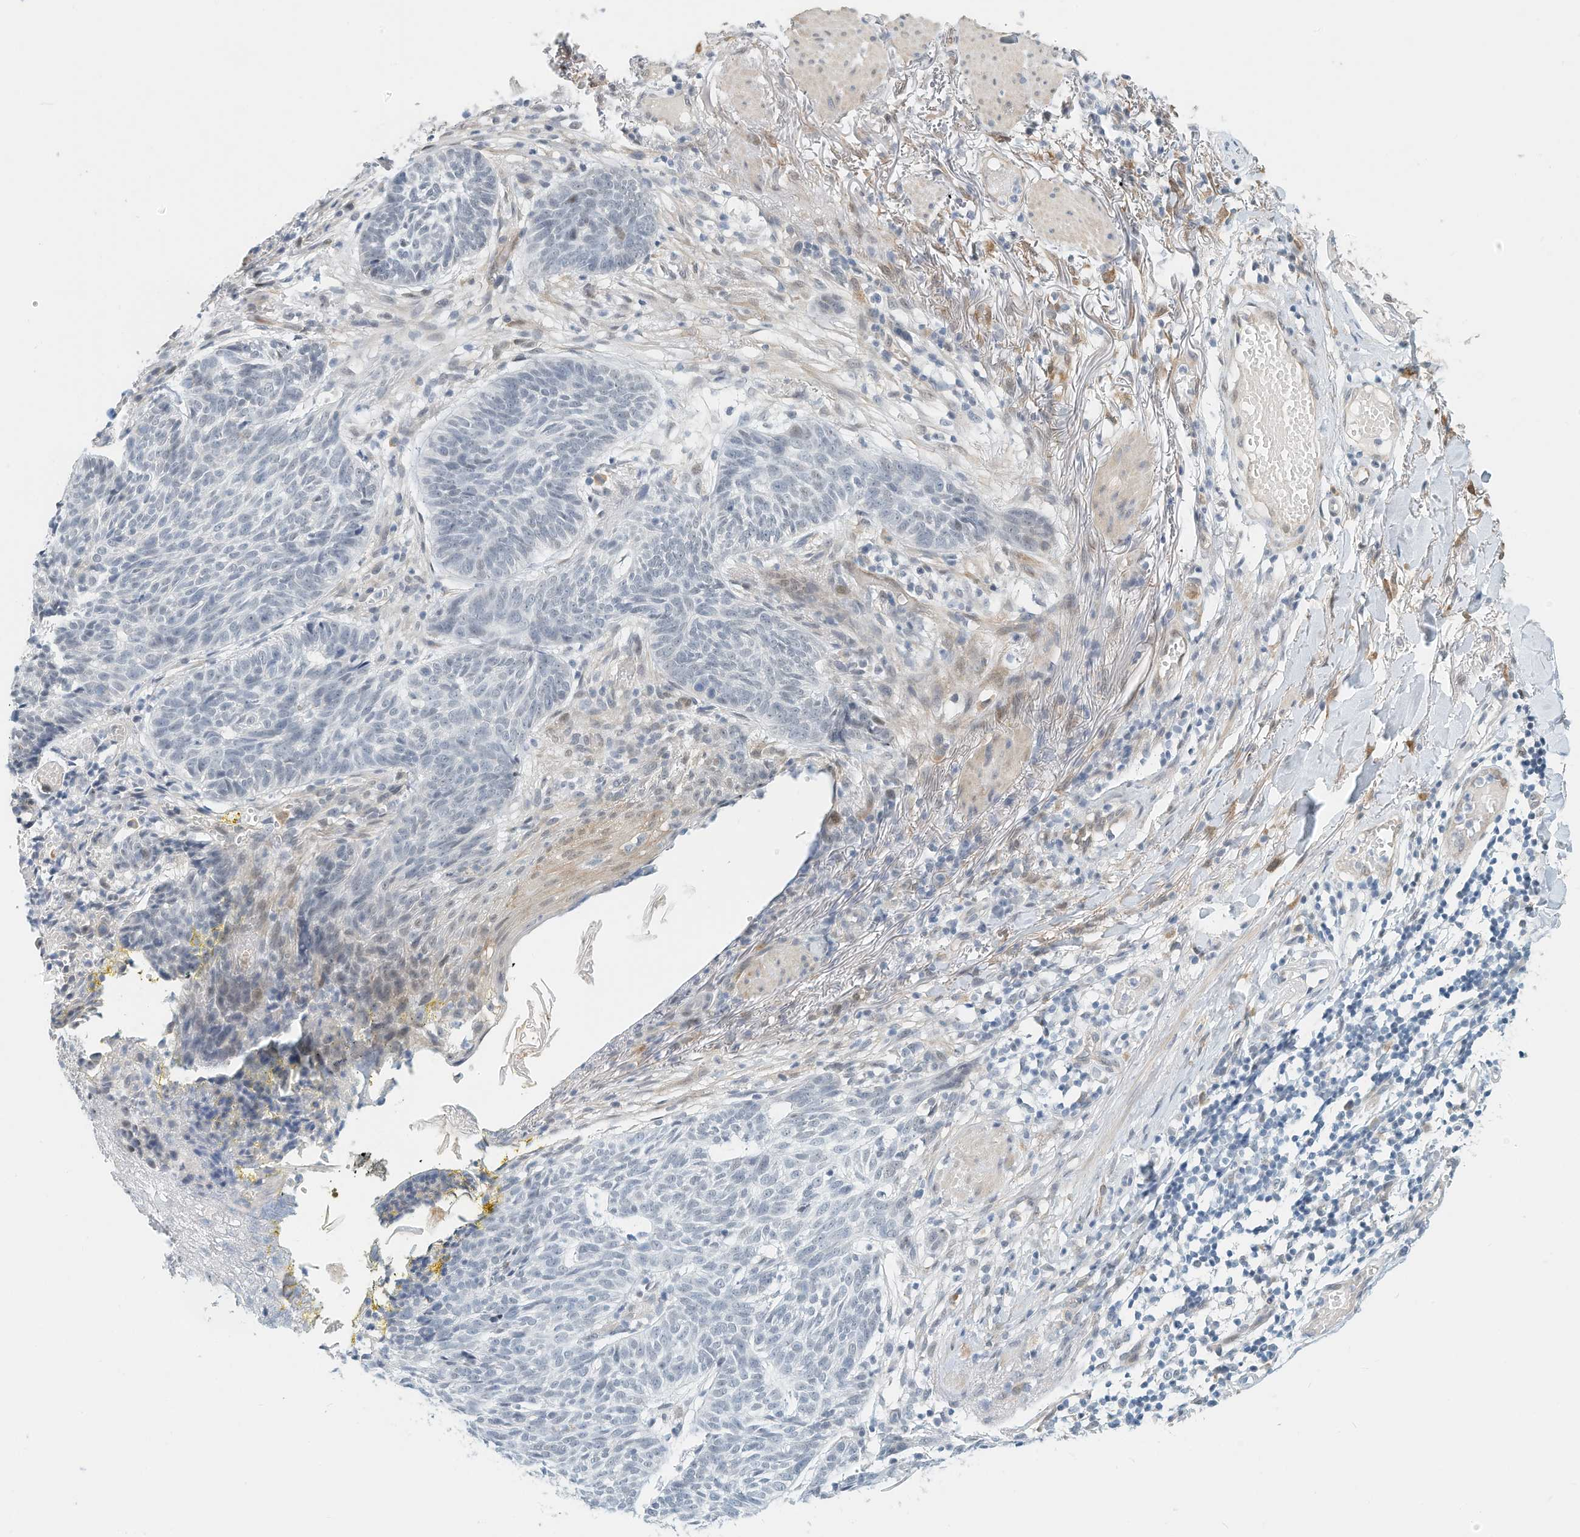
{"staining": {"intensity": "negative", "quantity": "none", "location": "none"}, "tissue": "skin cancer", "cell_type": "Tumor cells", "image_type": "cancer", "snomed": [{"axis": "morphology", "description": "Normal tissue, NOS"}, {"axis": "morphology", "description": "Basal cell carcinoma"}, {"axis": "topography", "description": "Skin"}], "caption": "A photomicrograph of human skin basal cell carcinoma is negative for staining in tumor cells.", "gene": "ARHGAP28", "patient": {"sex": "male", "age": 64}}